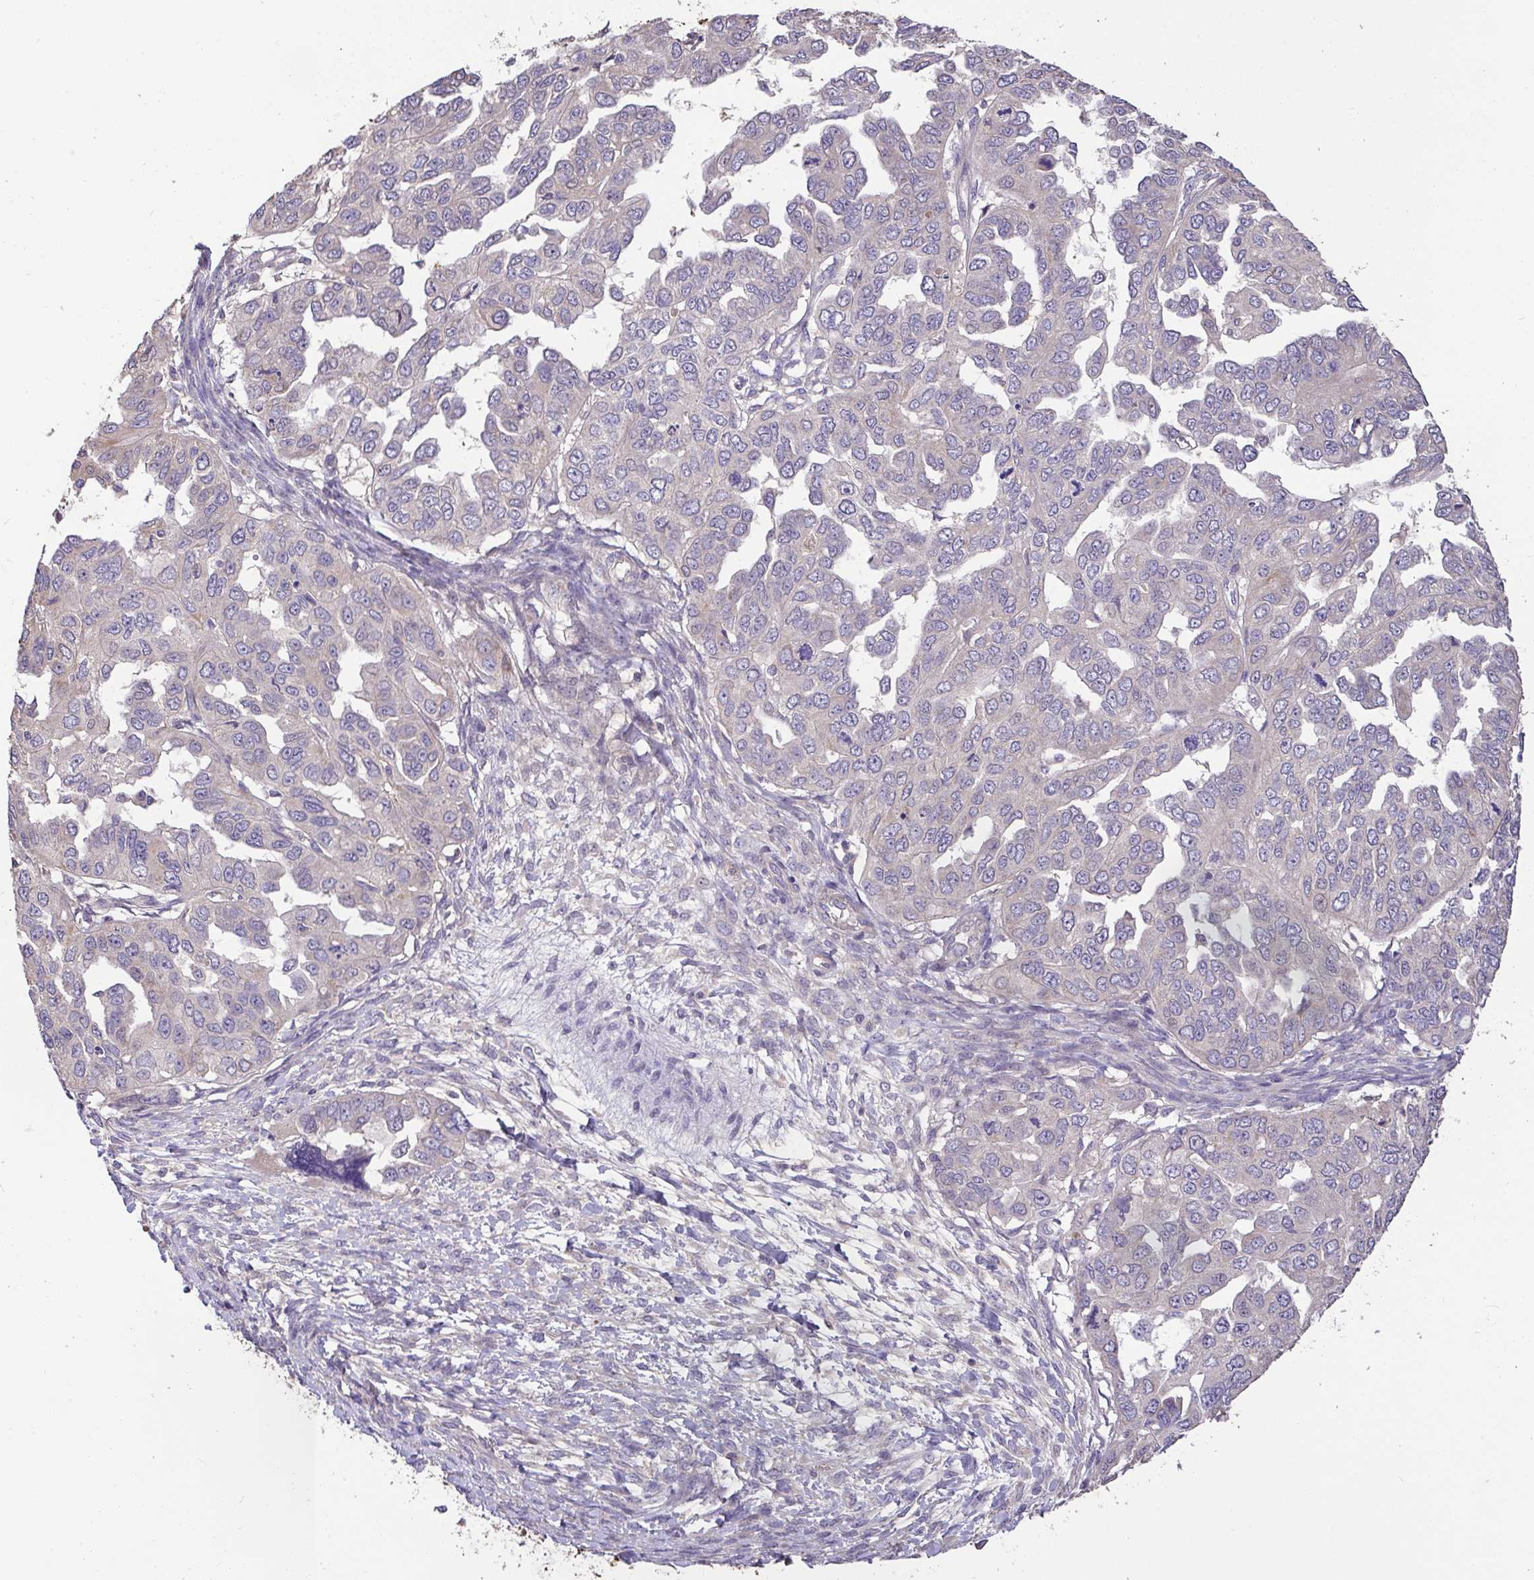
{"staining": {"intensity": "negative", "quantity": "none", "location": "none"}, "tissue": "ovarian cancer", "cell_type": "Tumor cells", "image_type": "cancer", "snomed": [{"axis": "morphology", "description": "Cystadenocarcinoma, serous, NOS"}, {"axis": "topography", "description": "Ovary"}], "caption": "A high-resolution photomicrograph shows immunohistochemistry staining of ovarian cancer (serous cystadenocarcinoma), which shows no significant expression in tumor cells.", "gene": "FCER1A", "patient": {"sex": "female", "age": 53}}